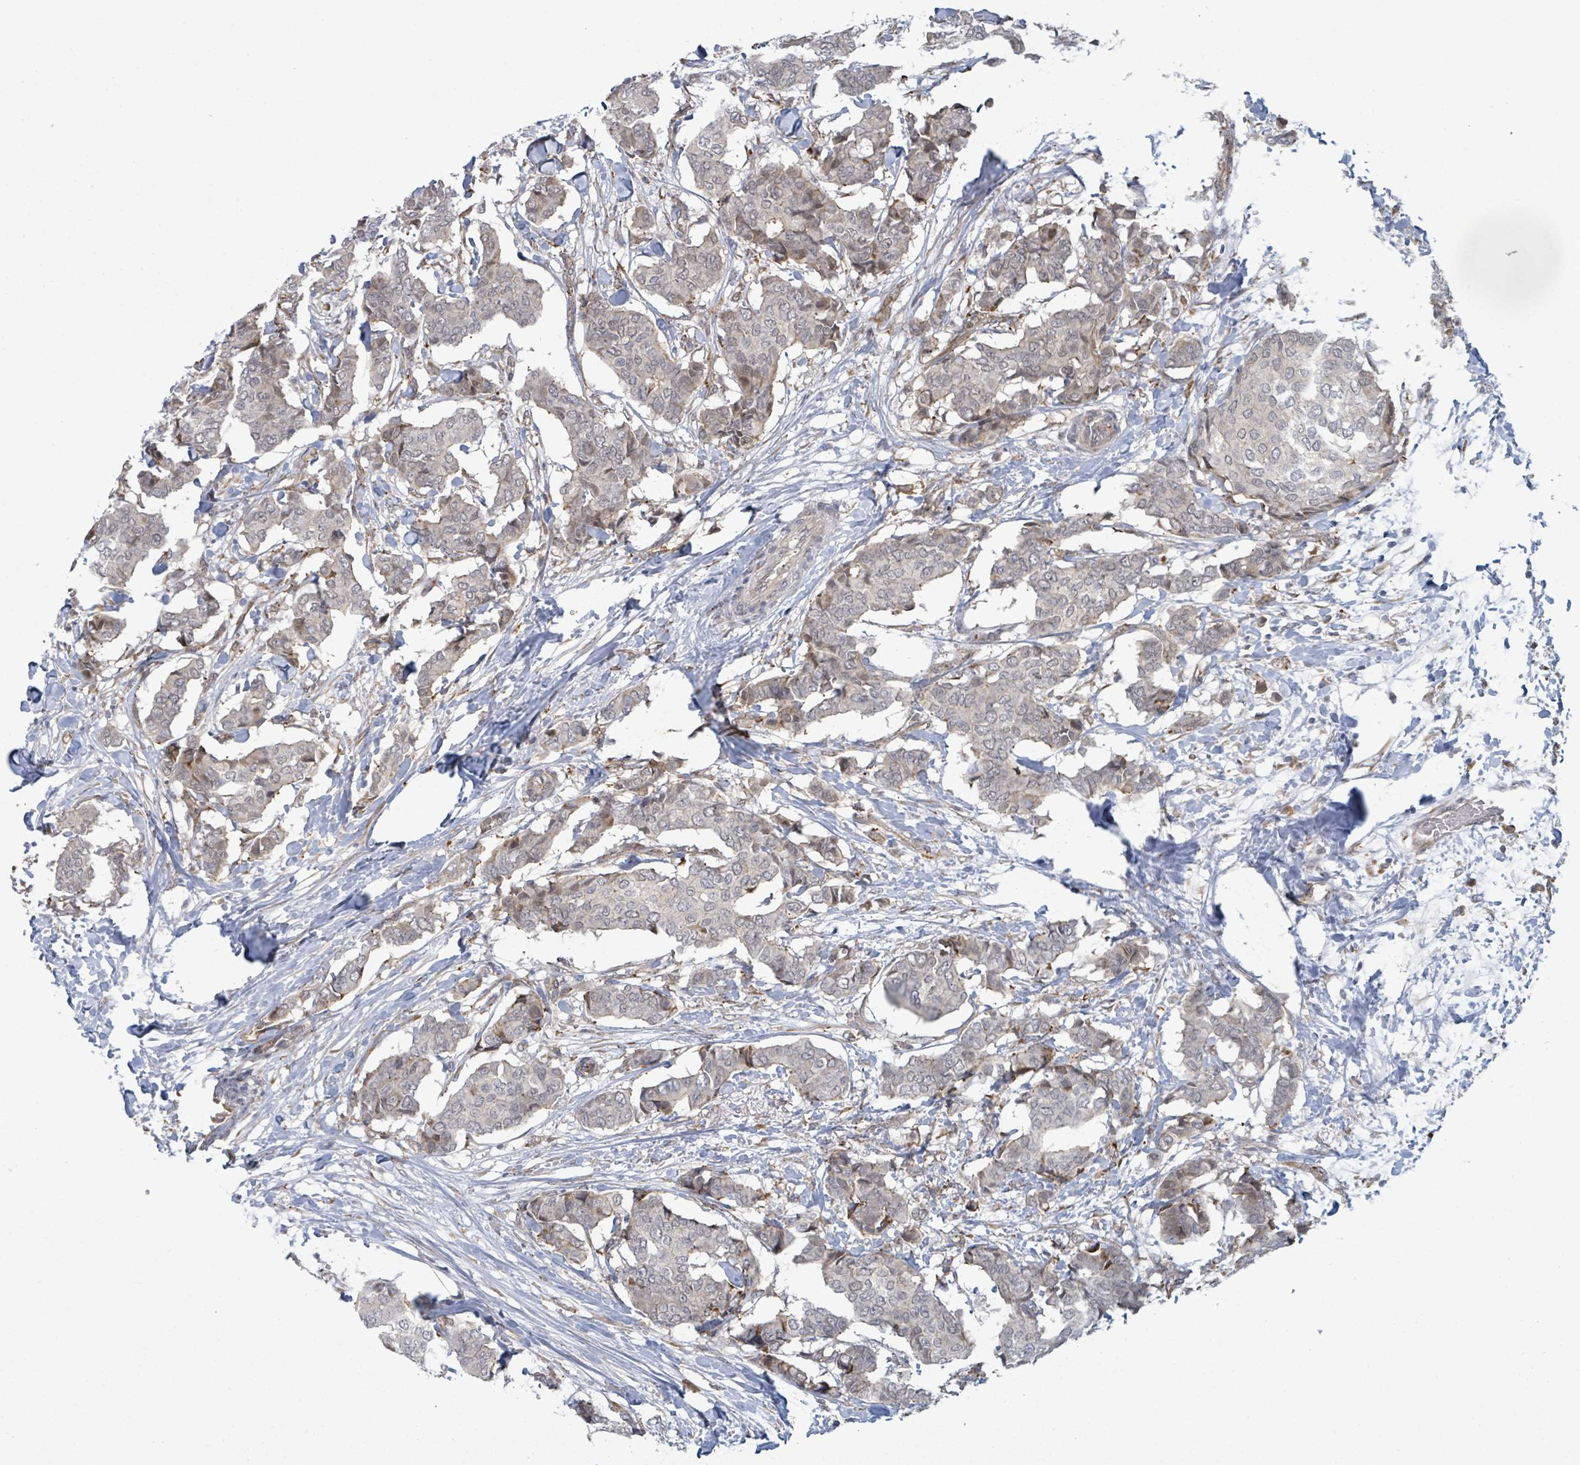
{"staining": {"intensity": "negative", "quantity": "none", "location": "none"}, "tissue": "breast cancer", "cell_type": "Tumor cells", "image_type": "cancer", "snomed": [{"axis": "morphology", "description": "Duct carcinoma"}, {"axis": "topography", "description": "Breast"}], "caption": "Immunohistochemistry (IHC) photomicrograph of human invasive ductal carcinoma (breast) stained for a protein (brown), which shows no expression in tumor cells. (DAB (3,3'-diaminobenzidine) immunohistochemistry with hematoxylin counter stain).", "gene": "SHROOM2", "patient": {"sex": "female", "age": 75}}